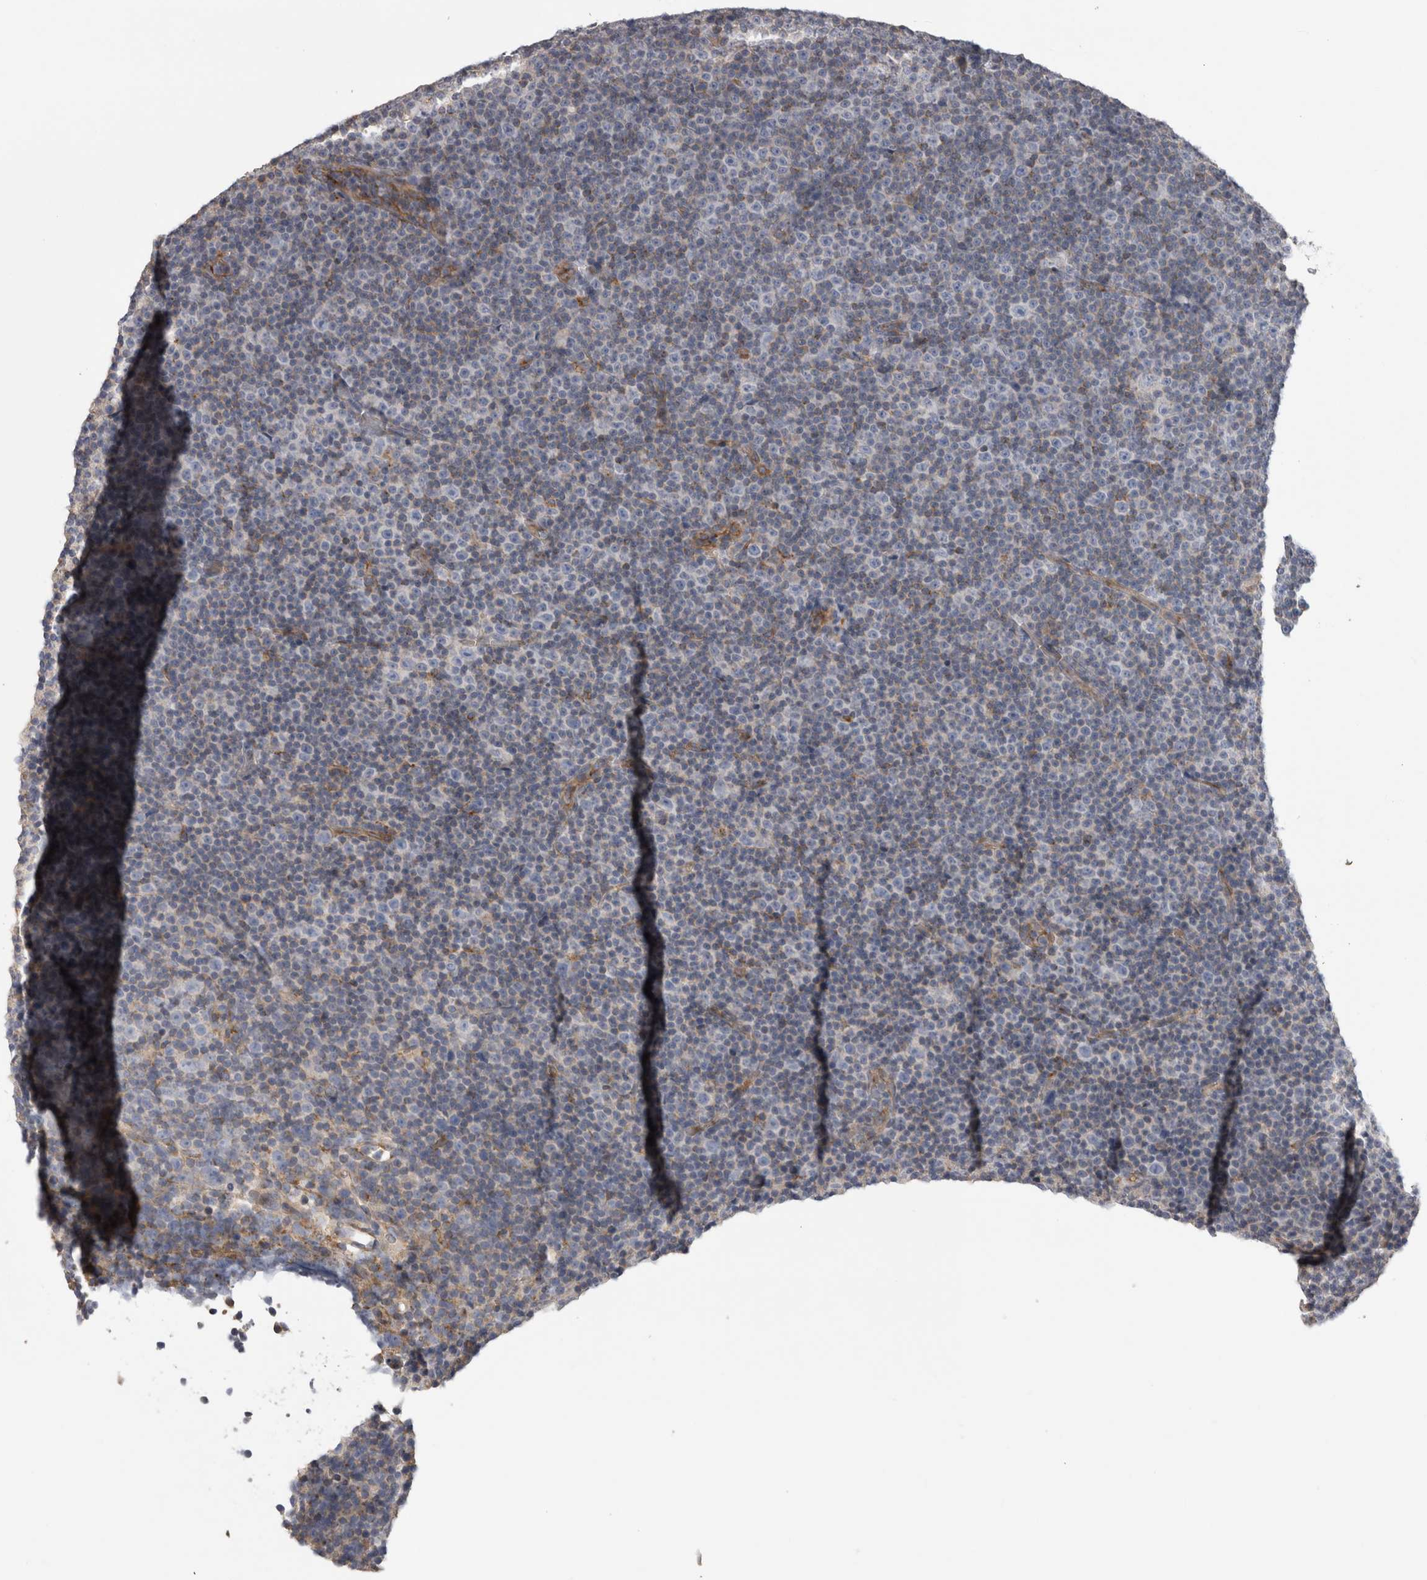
{"staining": {"intensity": "weak", "quantity": "<25%", "location": "cytoplasmic/membranous"}, "tissue": "lymphoma", "cell_type": "Tumor cells", "image_type": "cancer", "snomed": [{"axis": "morphology", "description": "Malignant lymphoma, non-Hodgkin's type, Low grade"}, {"axis": "topography", "description": "Lymph node"}], "caption": "High power microscopy photomicrograph of an immunohistochemistry histopathology image of malignant lymphoma, non-Hodgkin's type (low-grade), revealing no significant expression in tumor cells.", "gene": "ATXN3", "patient": {"sex": "female", "age": 67}}